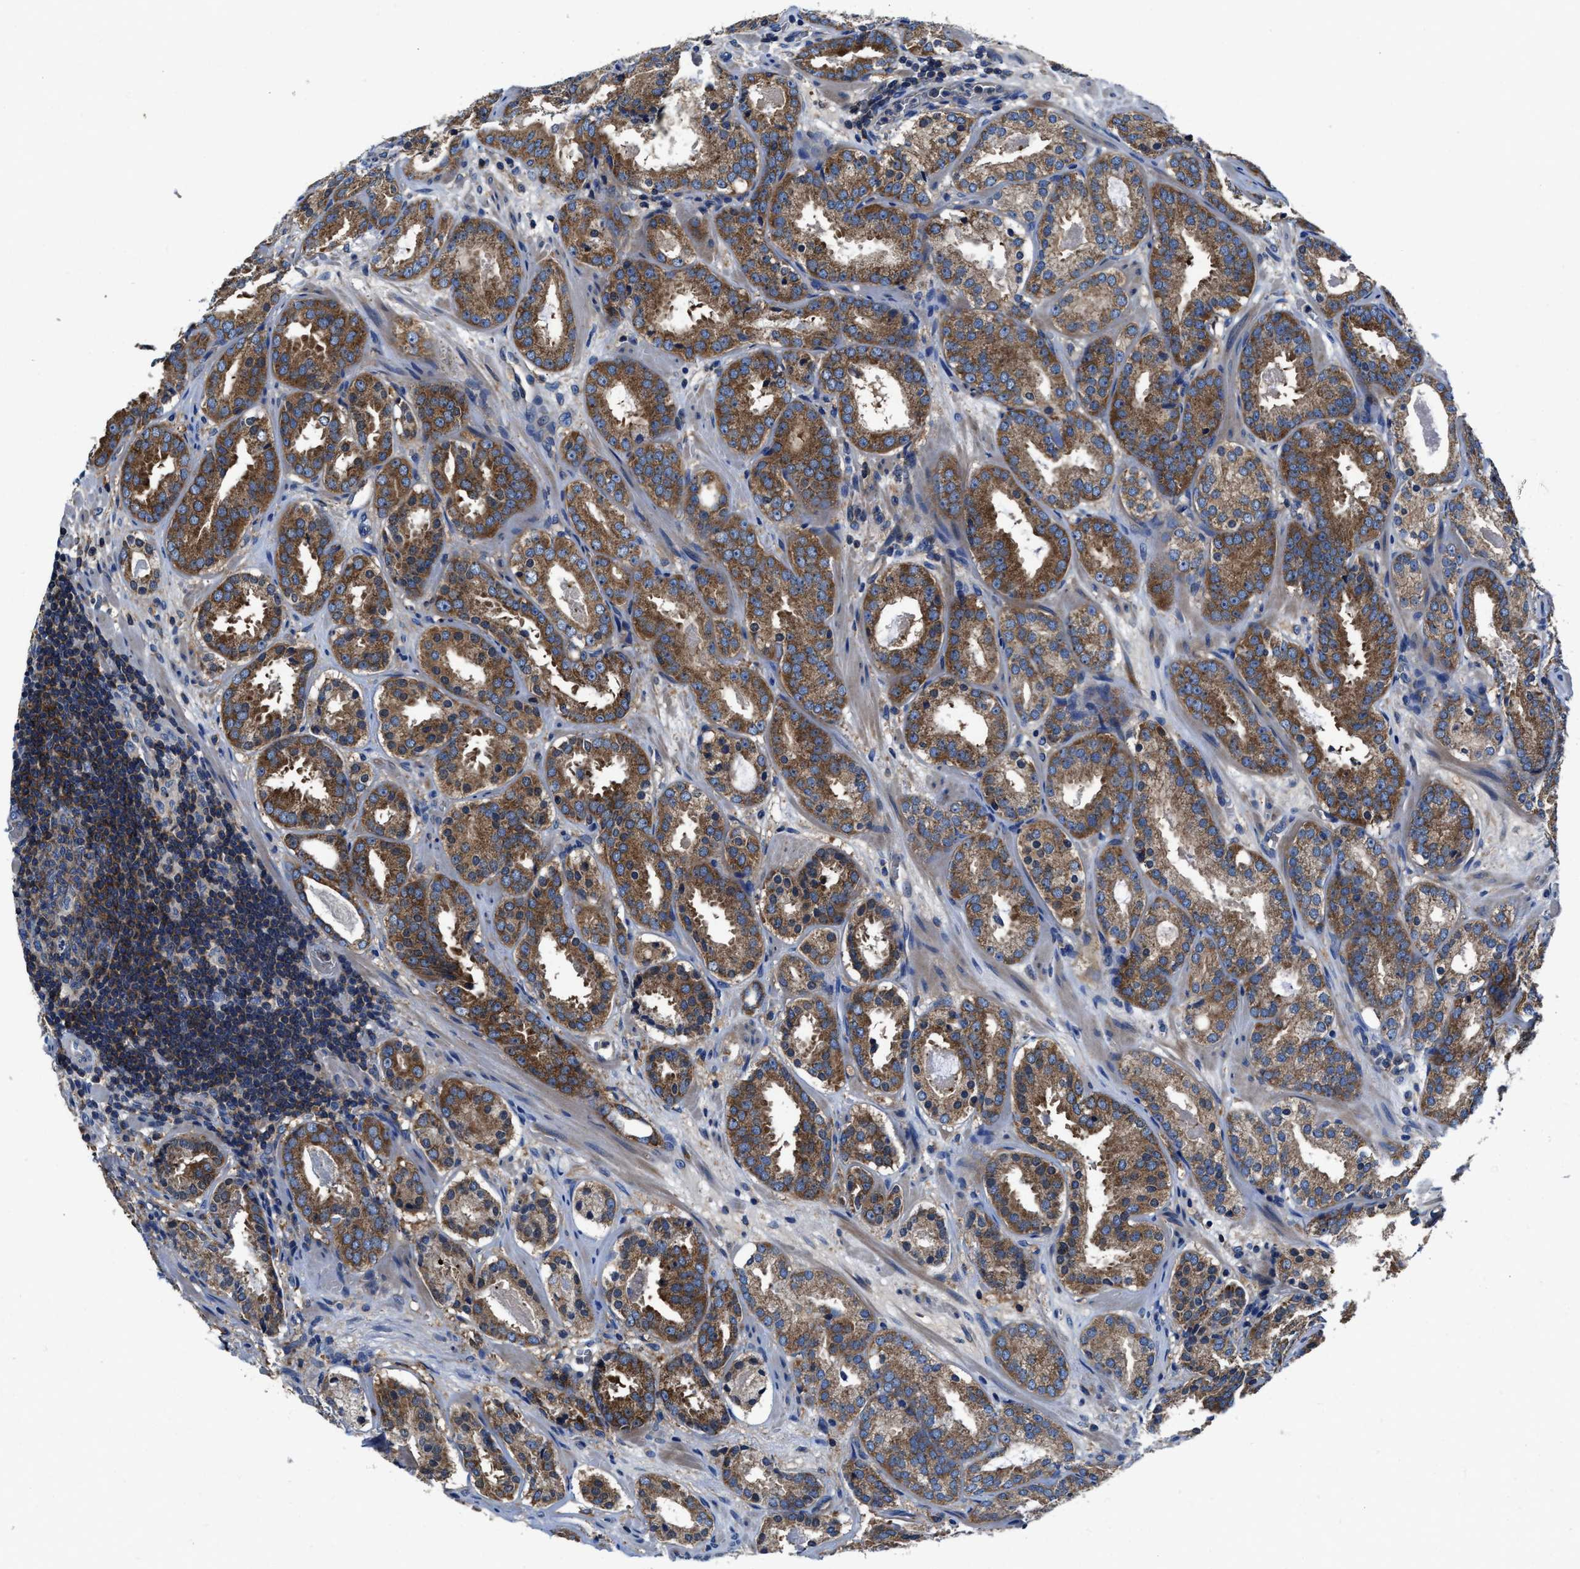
{"staining": {"intensity": "strong", "quantity": ">75%", "location": "cytoplasmic/membranous"}, "tissue": "prostate cancer", "cell_type": "Tumor cells", "image_type": "cancer", "snomed": [{"axis": "morphology", "description": "Adenocarcinoma, Low grade"}, {"axis": "topography", "description": "Prostate"}], "caption": "High-magnification brightfield microscopy of prostate cancer stained with DAB (3,3'-diaminobenzidine) (brown) and counterstained with hematoxylin (blue). tumor cells exhibit strong cytoplasmic/membranous staining is present in approximately>75% of cells.", "gene": "PHLPP1", "patient": {"sex": "male", "age": 69}}